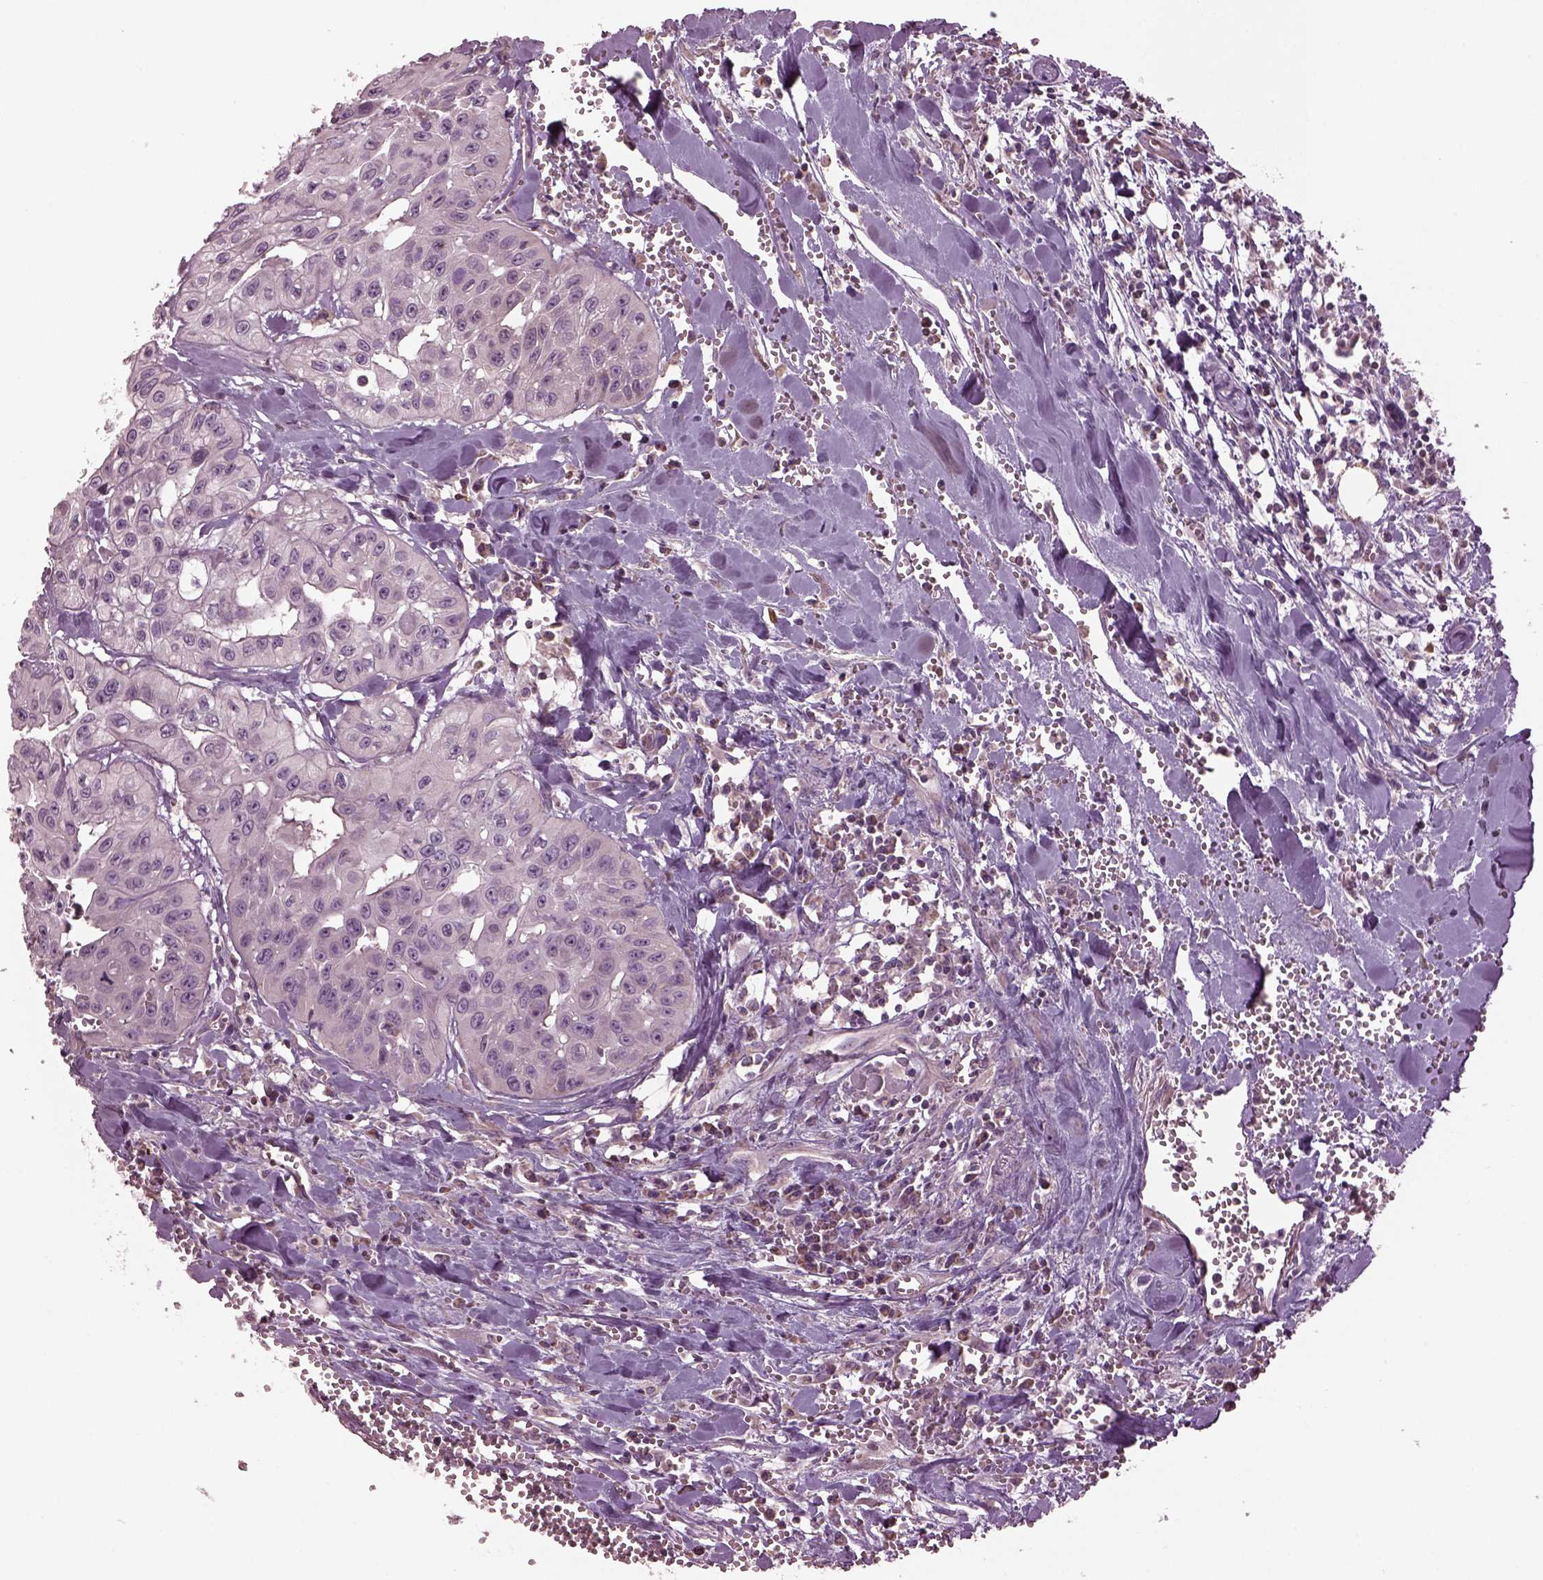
{"staining": {"intensity": "negative", "quantity": "none", "location": "none"}, "tissue": "head and neck cancer", "cell_type": "Tumor cells", "image_type": "cancer", "snomed": [{"axis": "morphology", "description": "Adenocarcinoma, NOS"}, {"axis": "topography", "description": "Head-Neck"}], "caption": "There is no significant positivity in tumor cells of adenocarcinoma (head and neck).", "gene": "SPATA7", "patient": {"sex": "male", "age": 73}}